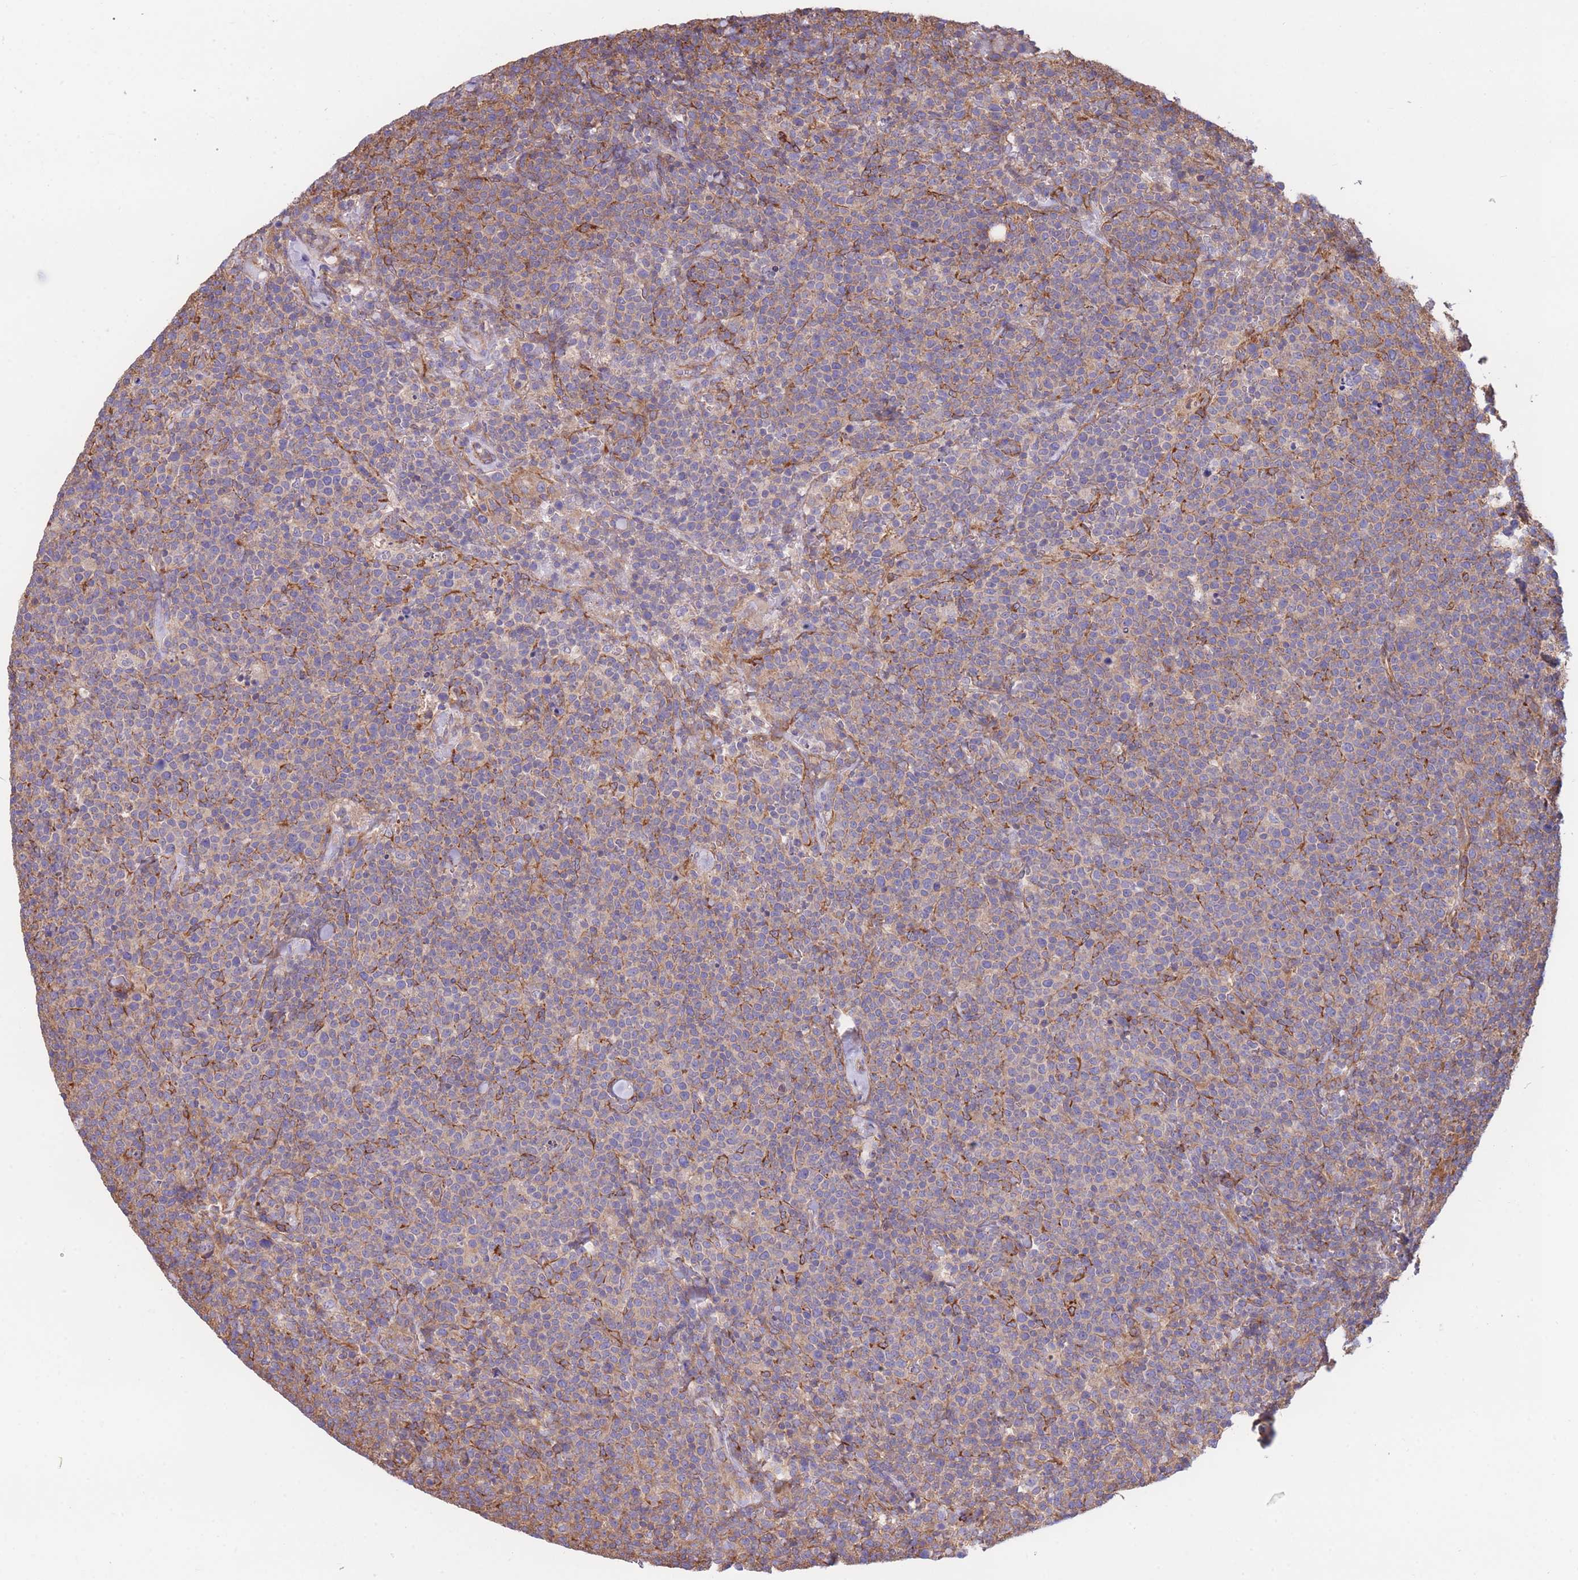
{"staining": {"intensity": "negative", "quantity": "none", "location": "none"}, "tissue": "lymphoma", "cell_type": "Tumor cells", "image_type": "cancer", "snomed": [{"axis": "morphology", "description": "Malignant lymphoma, non-Hodgkin's type, High grade"}, {"axis": "topography", "description": "Lymph node"}], "caption": "Immunohistochemical staining of human lymphoma displays no significant positivity in tumor cells.", "gene": "LRRN4CL", "patient": {"sex": "male", "age": 61}}